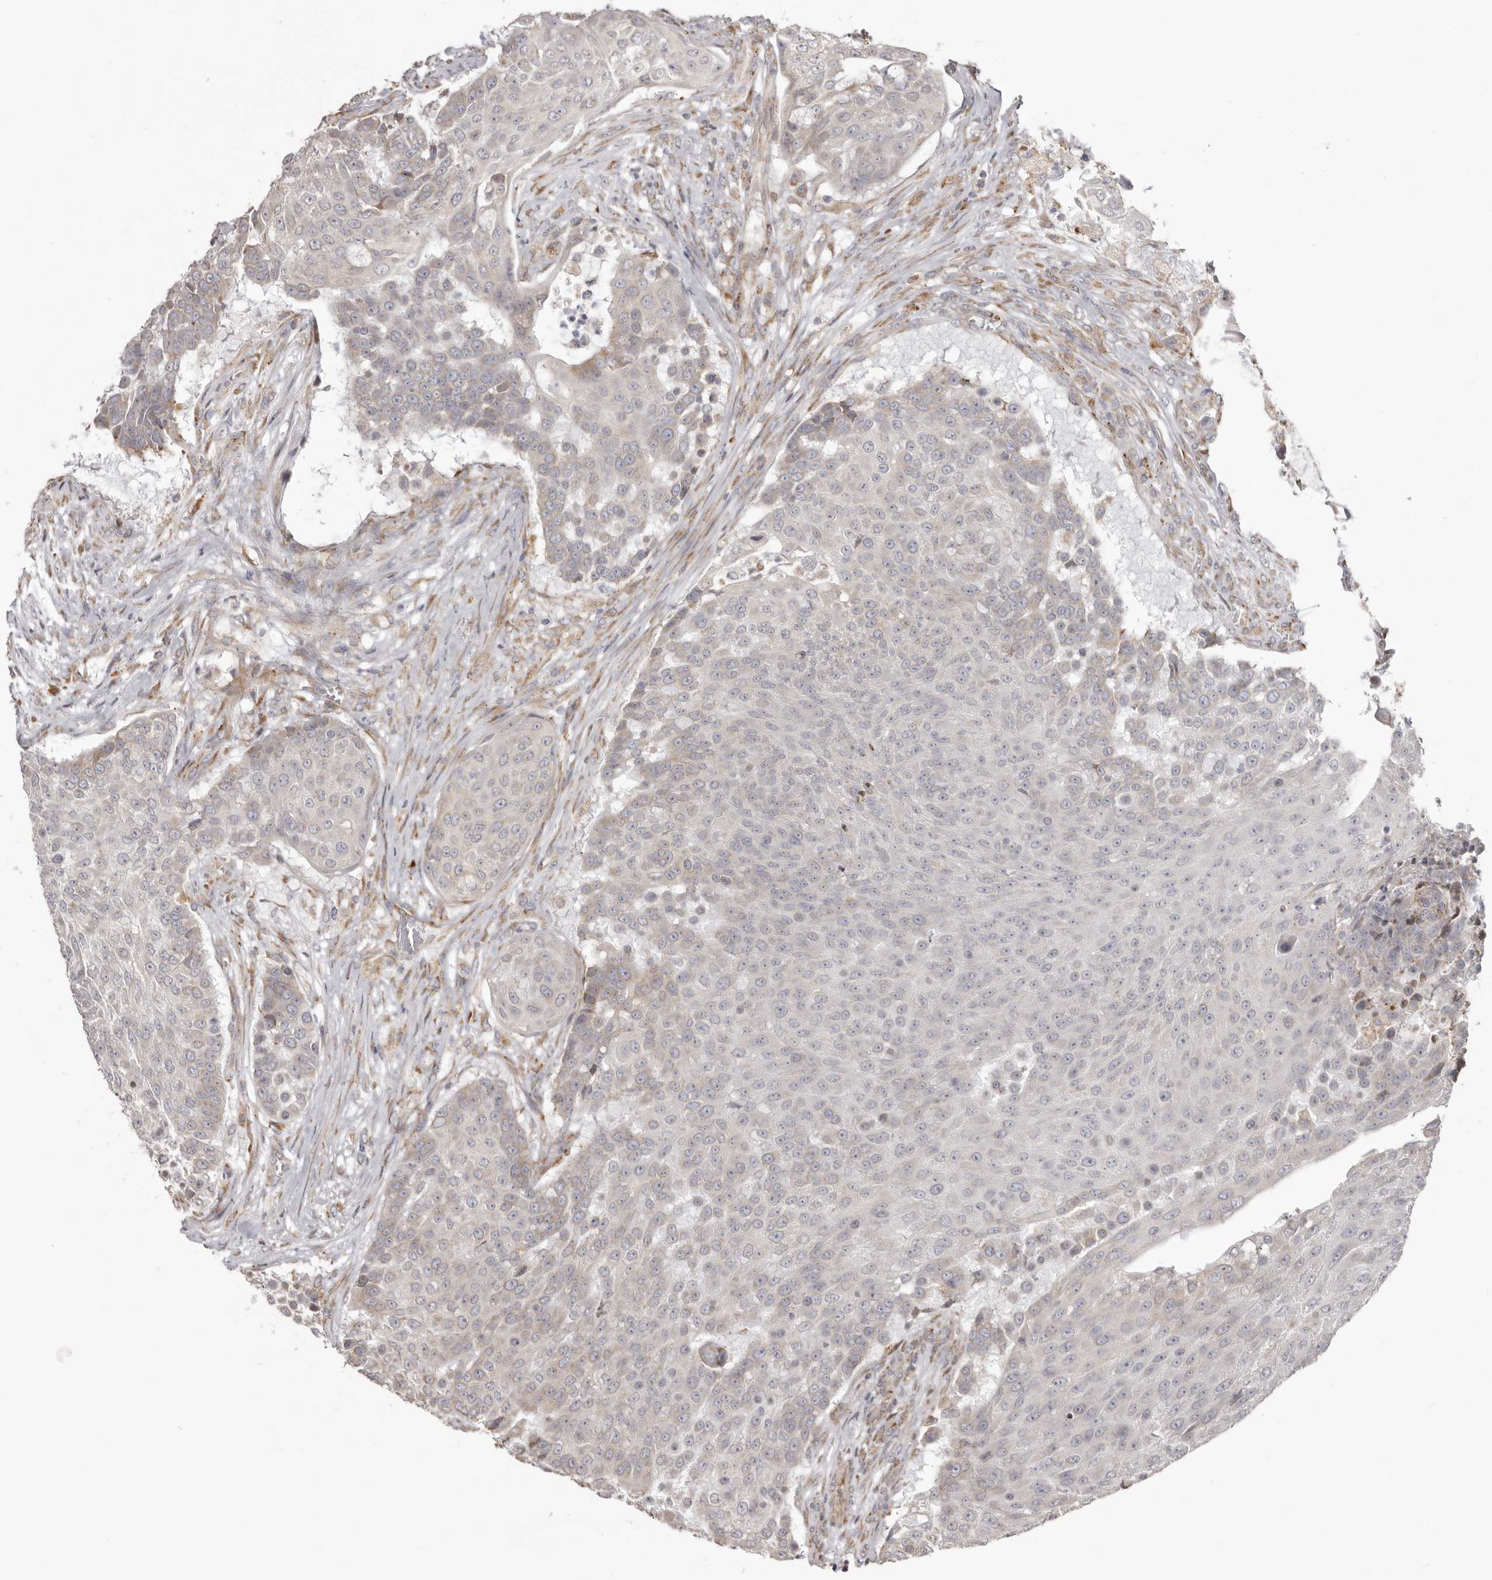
{"staining": {"intensity": "negative", "quantity": "none", "location": "none"}, "tissue": "urothelial cancer", "cell_type": "Tumor cells", "image_type": "cancer", "snomed": [{"axis": "morphology", "description": "Urothelial carcinoma, High grade"}, {"axis": "topography", "description": "Urinary bladder"}], "caption": "Immunohistochemistry (IHC) image of human urothelial cancer stained for a protein (brown), which exhibits no staining in tumor cells.", "gene": "NUP43", "patient": {"sex": "female", "age": 63}}